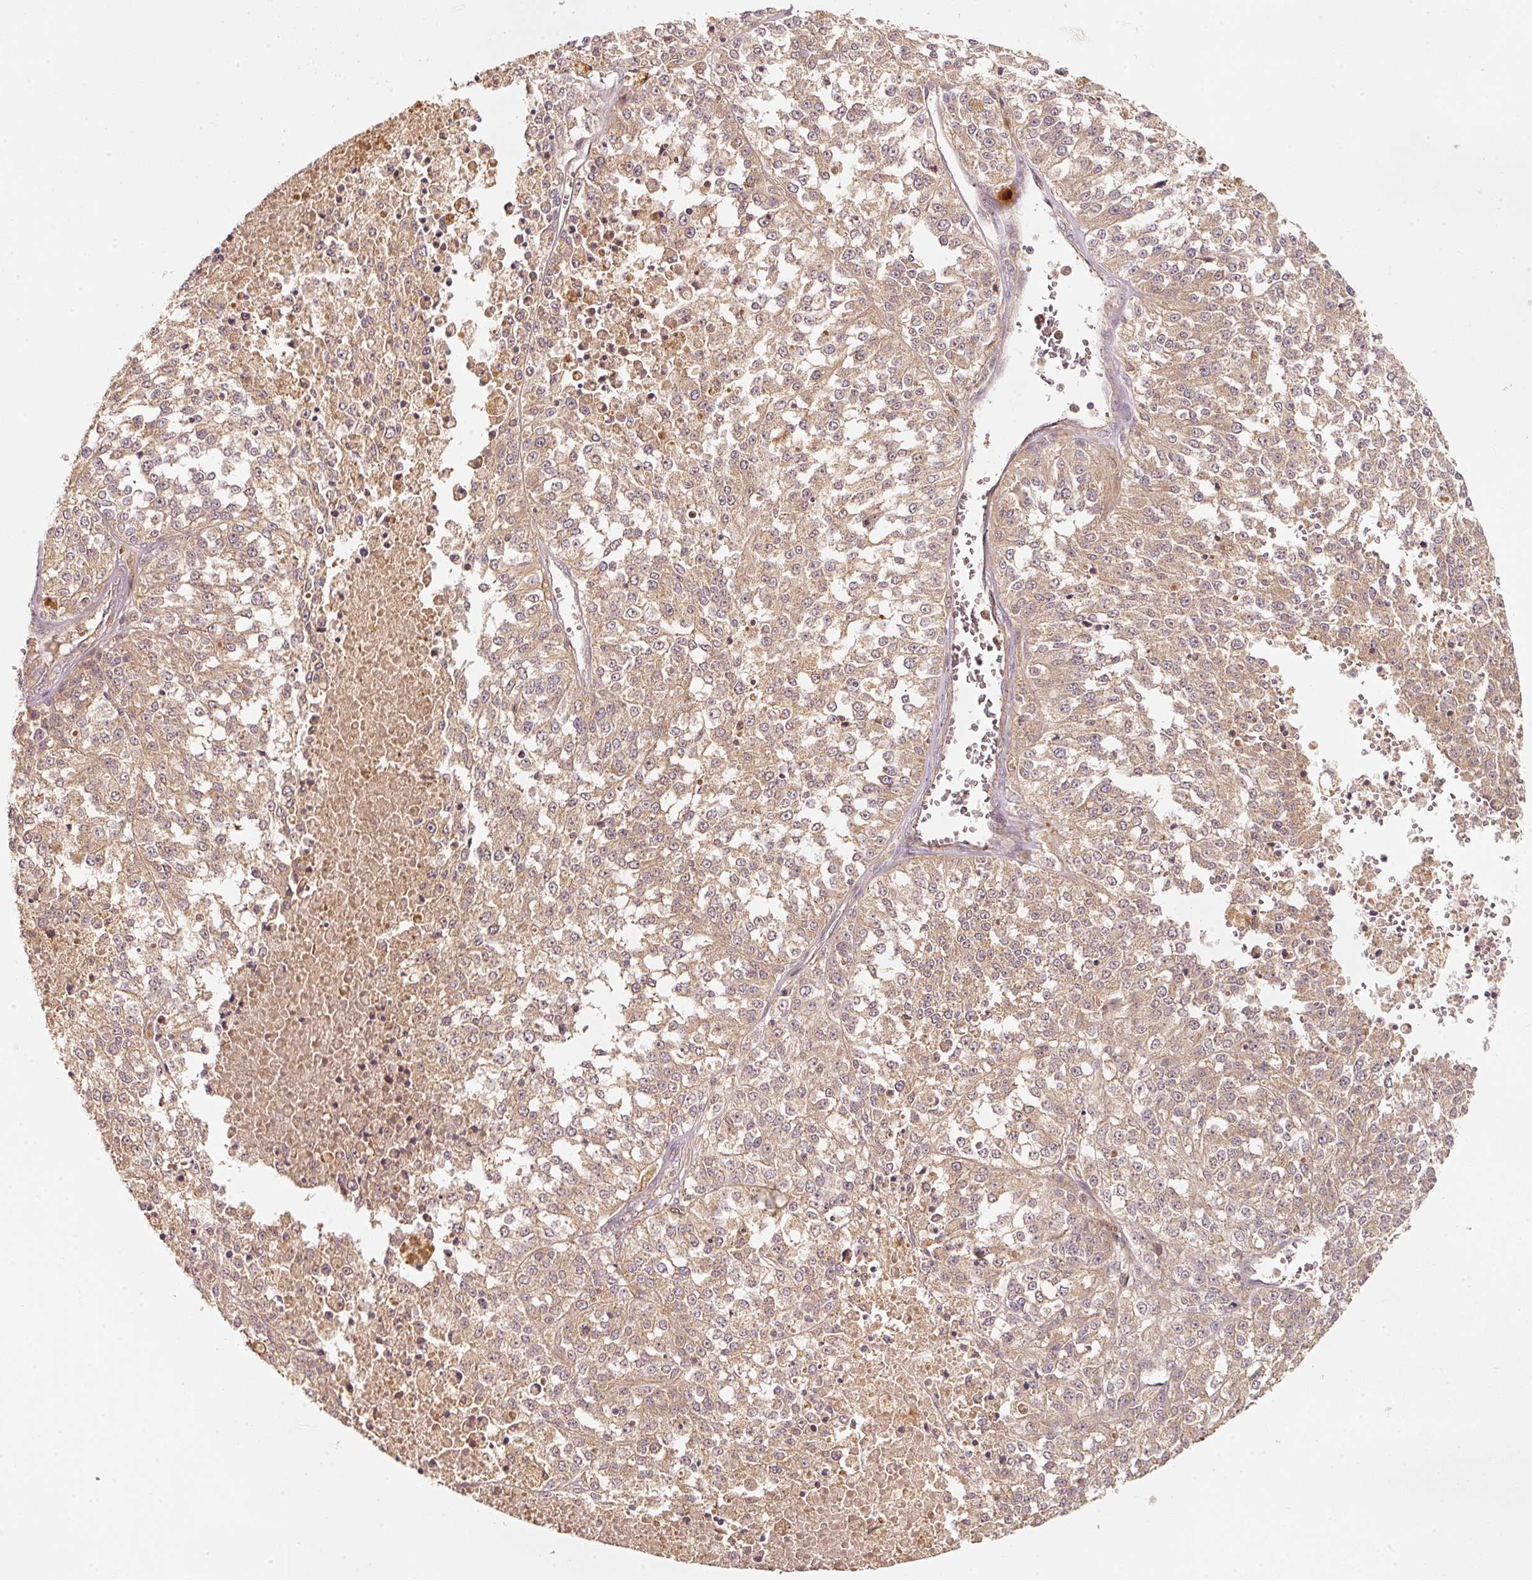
{"staining": {"intensity": "weak", "quantity": ">75%", "location": "cytoplasmic/membranous"}, "tissue": "melanoma", "cell_type": "Tumor cells", "image_type": "cancer", "snomed": [{"axis": "morphology", "description": "Malignant melanoma, NOS"}, {"axis": "topography", "description": "Skin"}], "caption": "The micrograph displays immunohistochemical staining of malignant melanoma. There is weak cytoplasmic/membranous expression is appreciated in approximately >75% of tumor cells.", "gene": "RRAS2", "patient": {"sex": "female", "age": 64}}